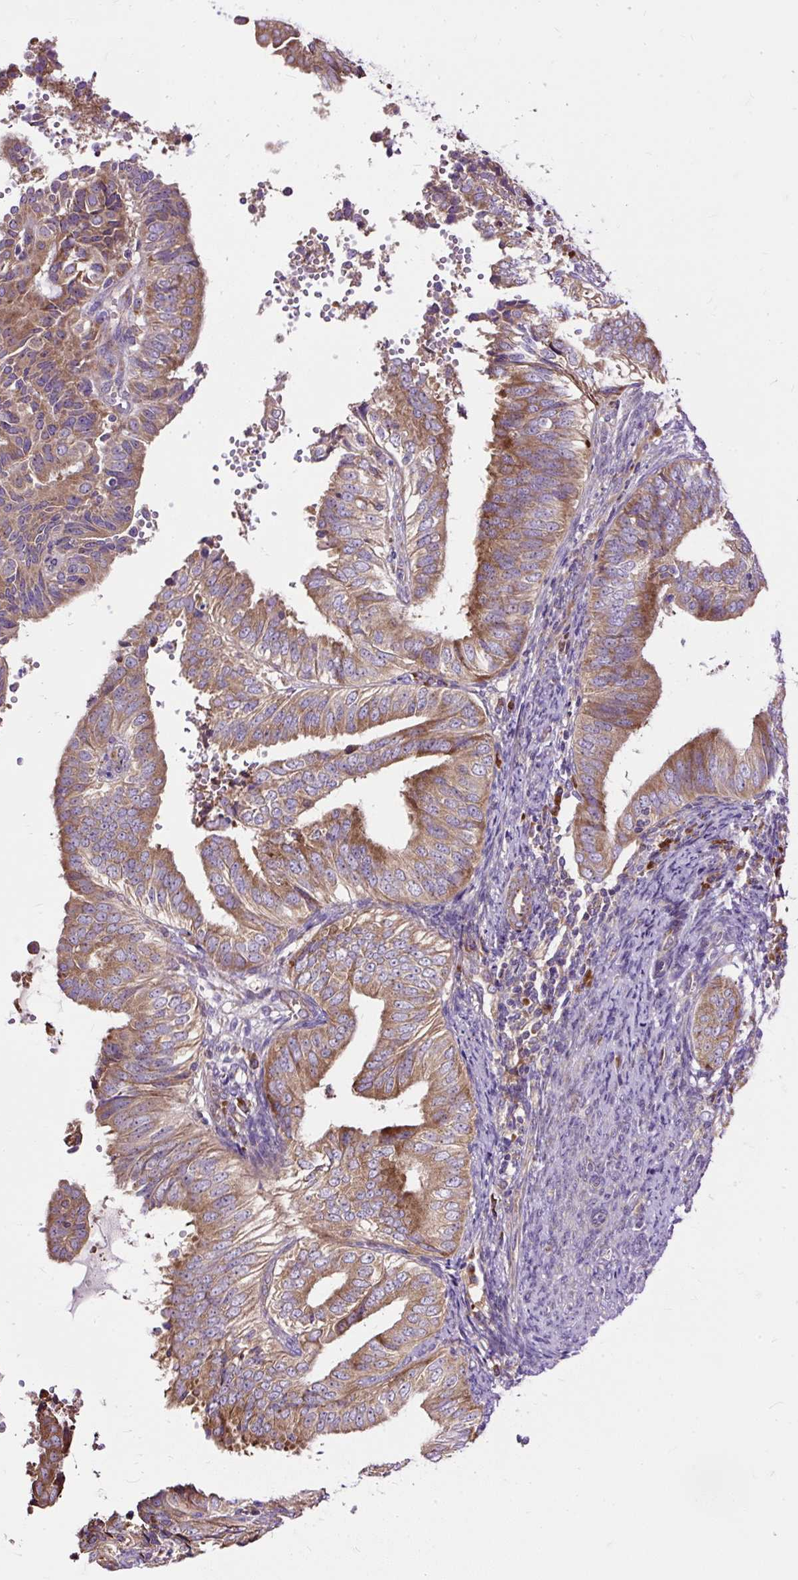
{"staining": {"intensity": "moderate", "quantity": ">75%", "location": "cytoplasmic/membranous"}, "tissue": "endometrial cancer", "cell_type": "Tumor cells", "image_type": "cancer", "snomed": [{"axis": "morphology", "description": "Adenocarcinoma, NOS"}, {"axis": "topography", "description": "Endometrium"}], "caption": "Endometrial cancer (adenocarcinoma) stained for a protein (brown) shows moderate cytoplasmic/membranous positive expression in about >75% of tumor cells.", "gene": "RPS5", "patient": {"sex": "female", "age": 58}}